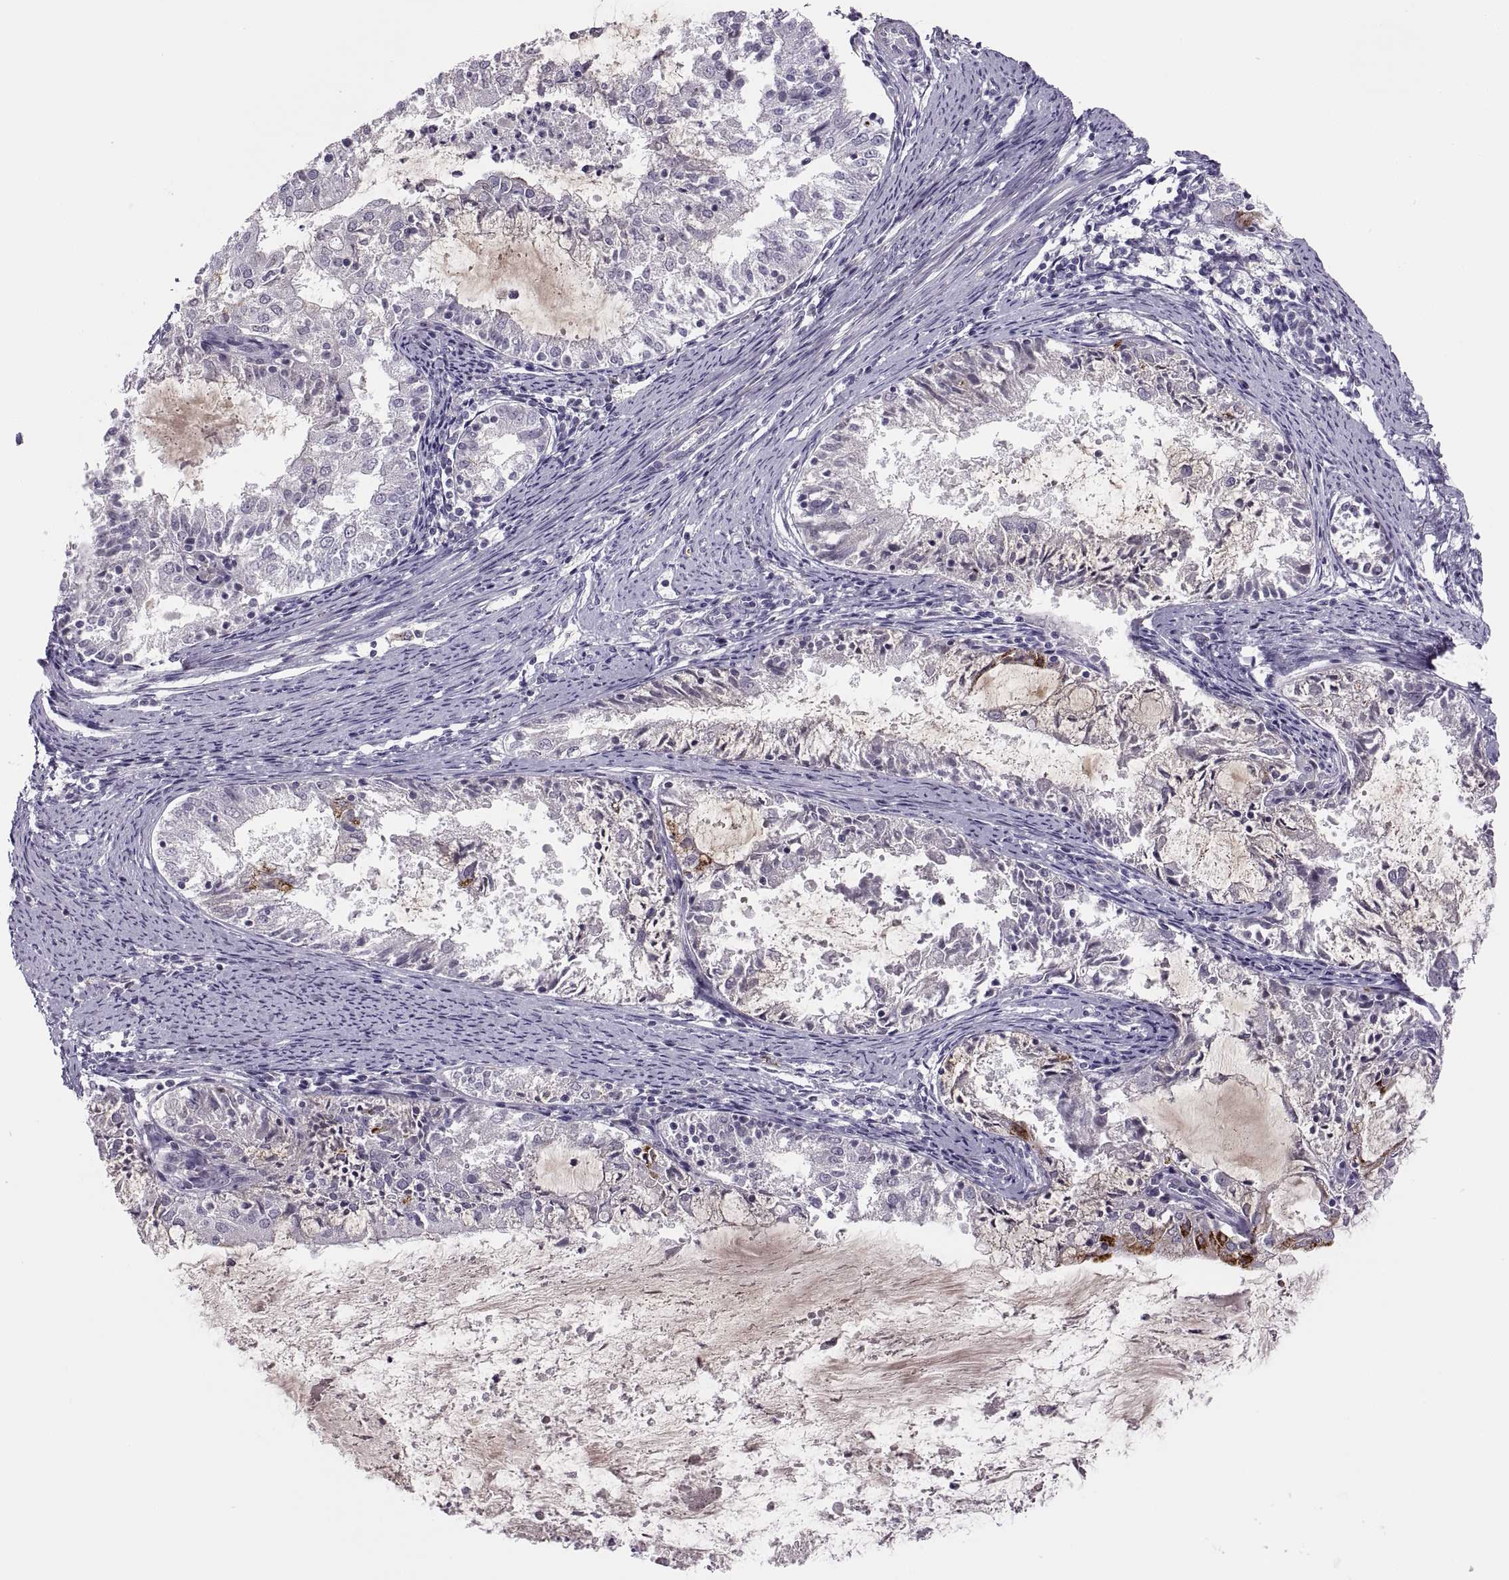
{"staining": {"intensity": "negative", "quantity": "none", "location": "none"}, "tissue": "endometrial cancer", "cell_type": "Tumor cells", "image_type": "cancer", "snomed": [{"axis": "morphology", "description": "Adenocarcinoma, NOS"}, {"axis": "topography", "description": "Endometrium"}], "caption": "An IHC photomicrograph of endometrial cancer (adenocarcinoma) is shown. There is no staining in tumor cells of endometrial cancer (adenocarcinoma).", "gene": "CHCT1", "patient": {"sex": "female", "age": 57}}